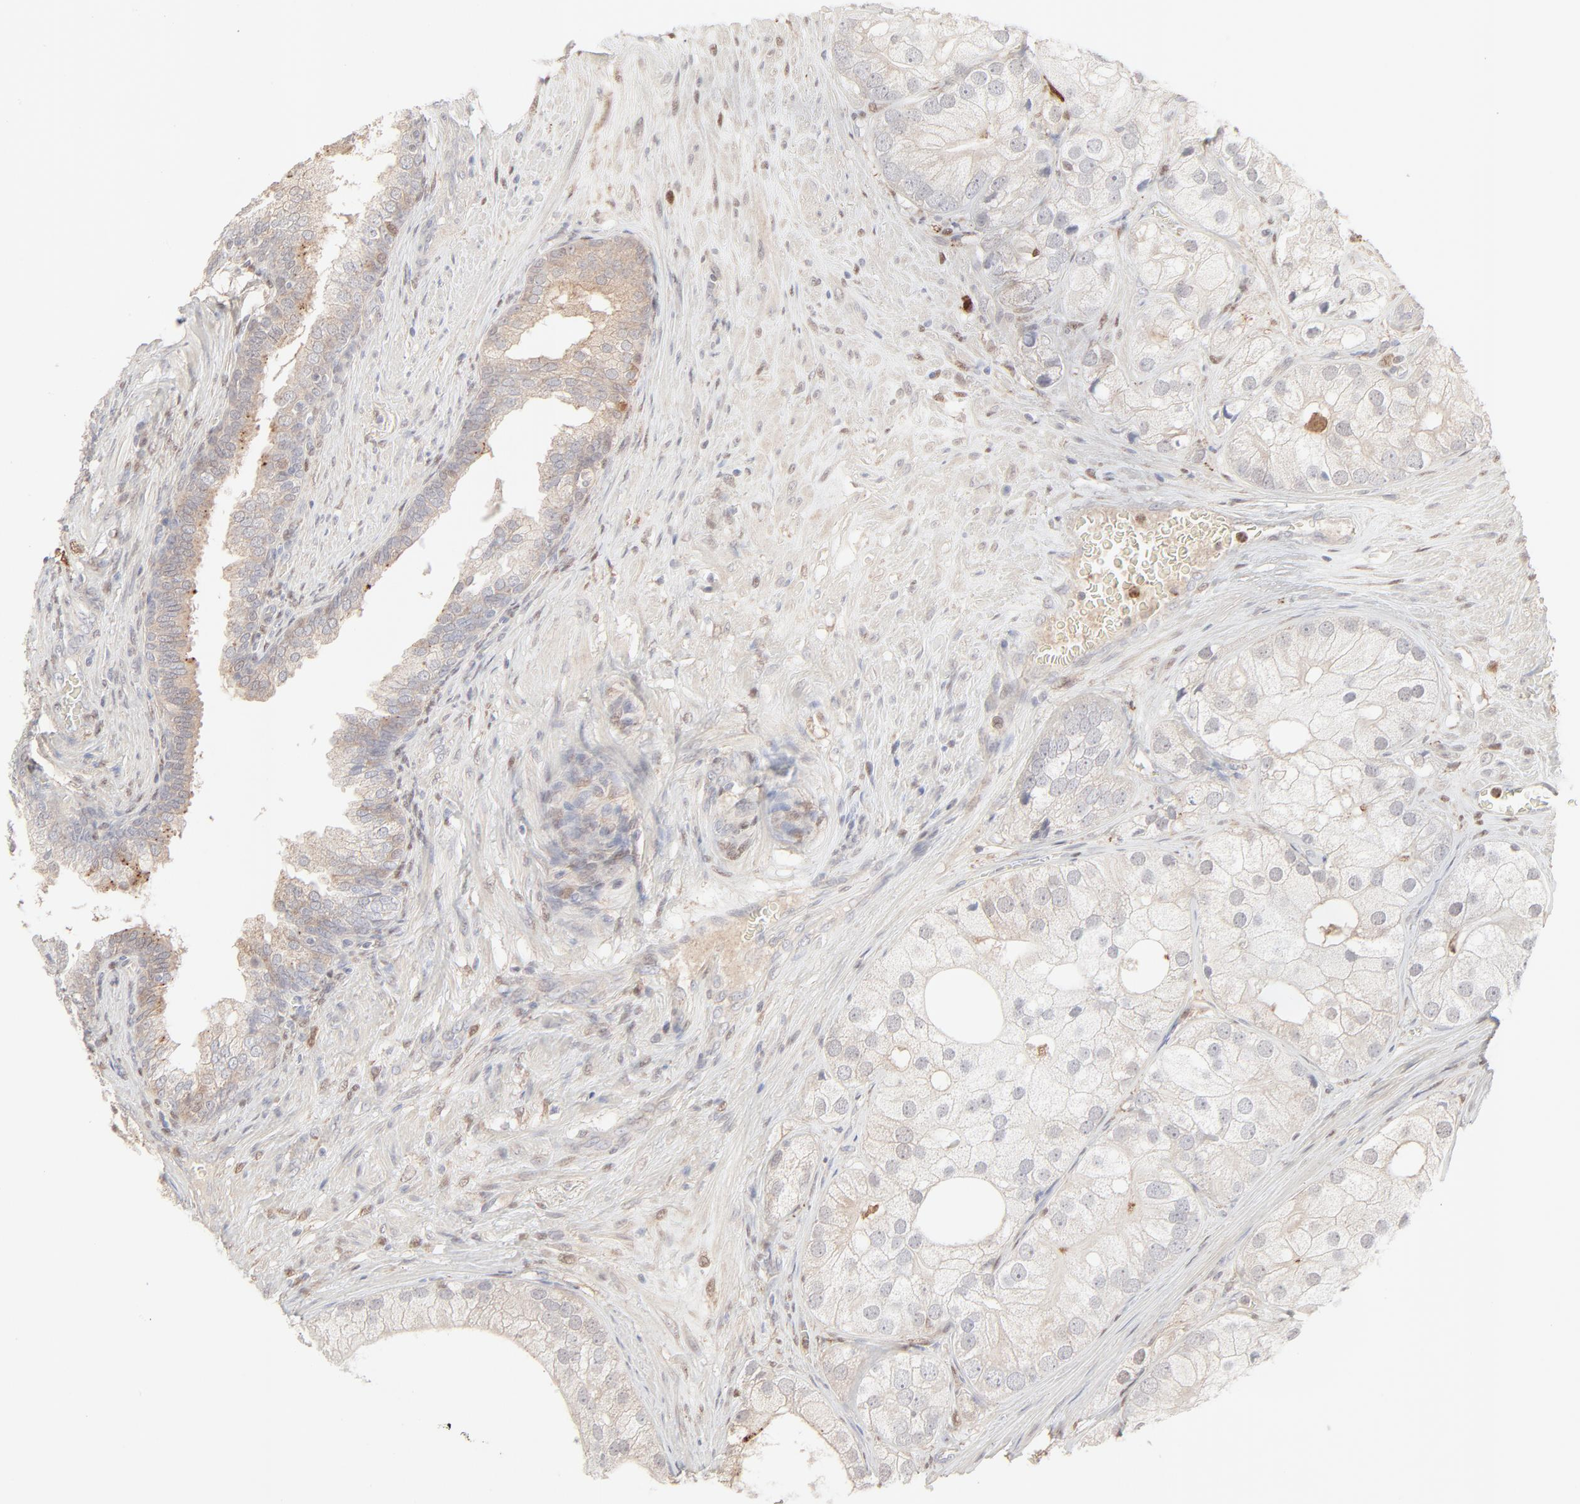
{"staining": {"intensity": "negative", "quantity": "none", "location": "none"}, "tissue": "prostate cancer", "cell_type": "Tumor cells", "image_type": "cancer", "snomed": [{"axis": "morphology", "description": "Adenocarcinoma, Low grade"}, {"axis": "topography", "description": "Prostate"}], "caption": "Prostate cancer (adenocarcinoma (low-grade)) was stained to show a protein in brown. There is no significant expression in tumor cells.", "gene": "LGALS2", "patient": {"sex": "male", "age": 69}}